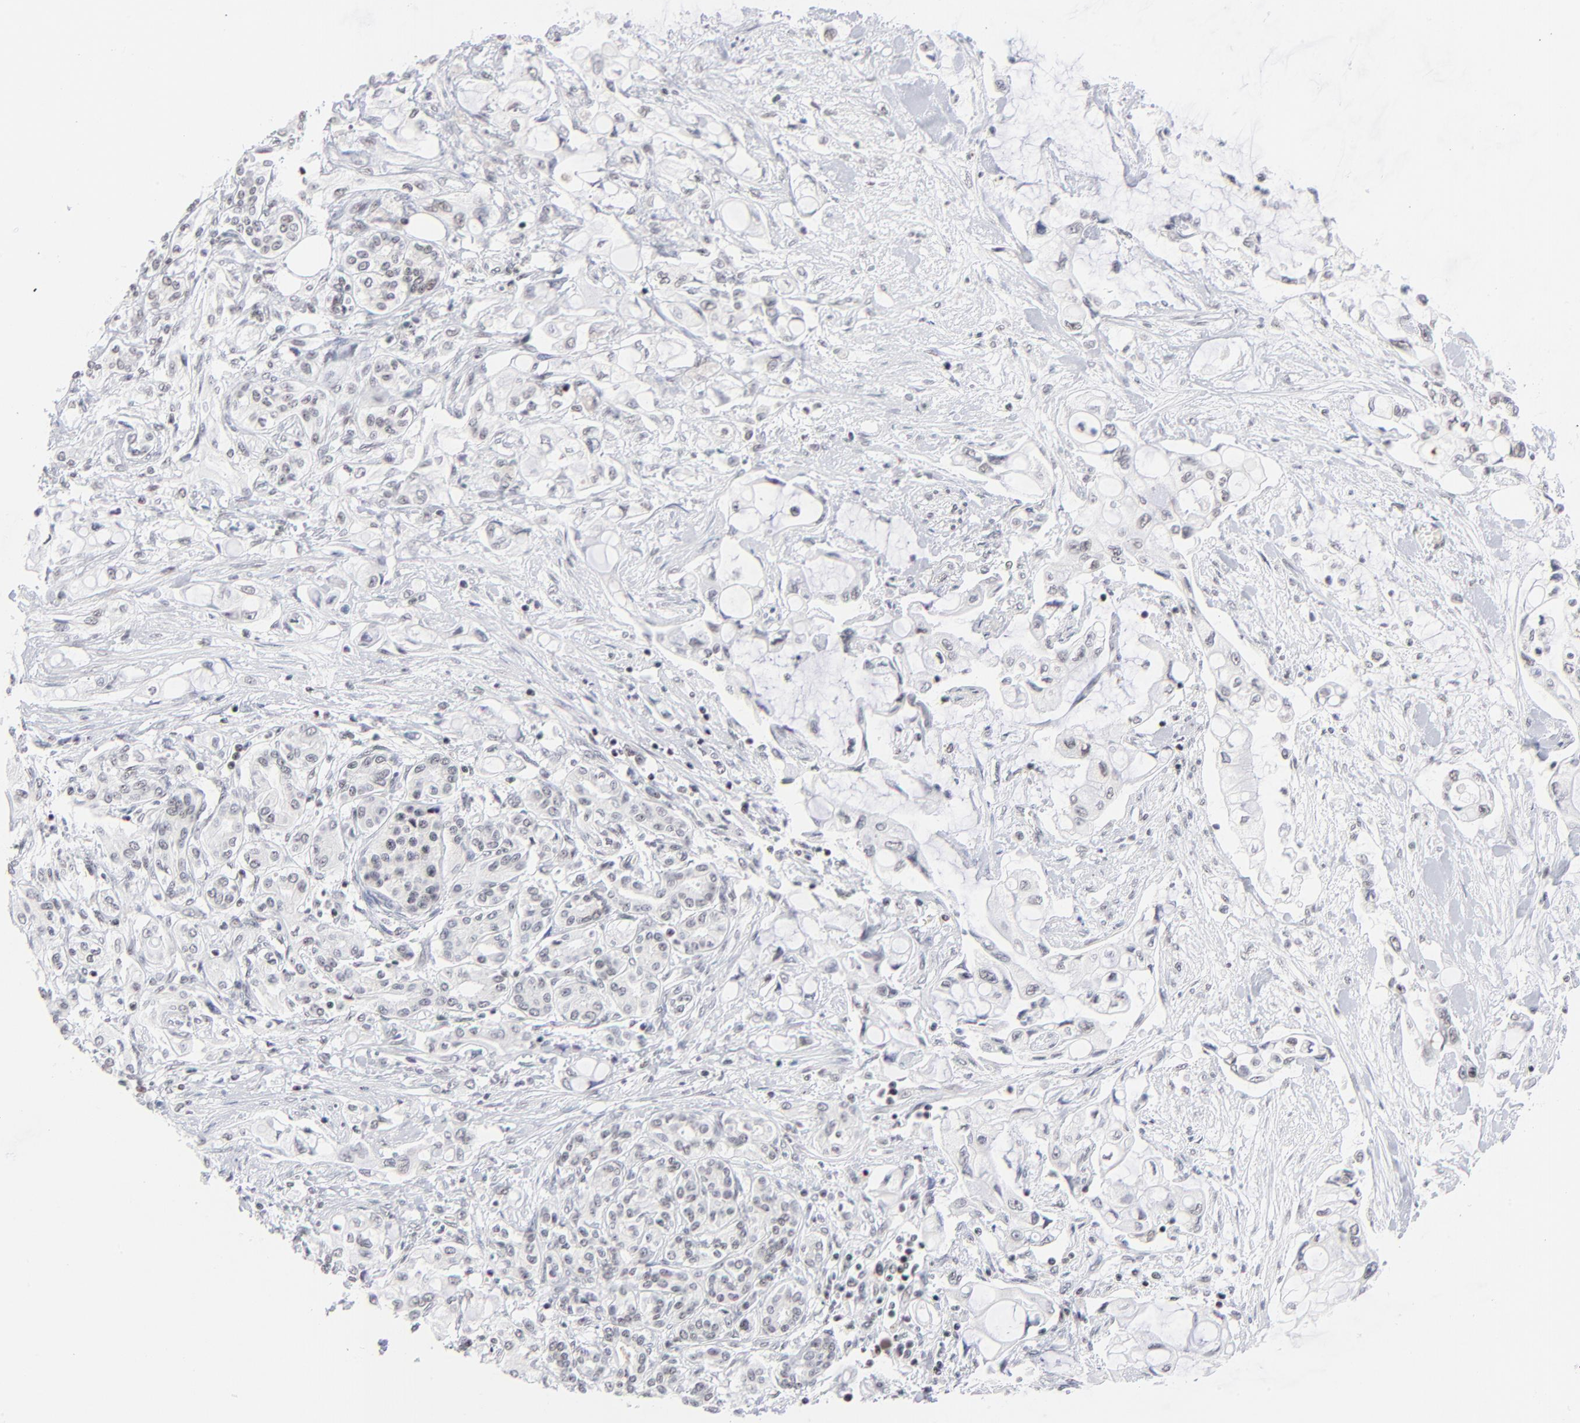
{"staining": {"intensity": "negative", "quantity": "none", "location": "none"}, "tissue": "pancreatic cancer", "cell_type": "Tumor cells", "image_type": "cancer", "snomed": [{"axis": "morphology", "description": "Adenocarcinoma, NOS"}, {"axis": "topography", "description": "Pancreas"}], "caption": "Tumor cells show no significant protein expression in adenocarcinoma (pancreatic).", "gene": "ZNF143", "patient": {"sex": "female", "age": 70}}